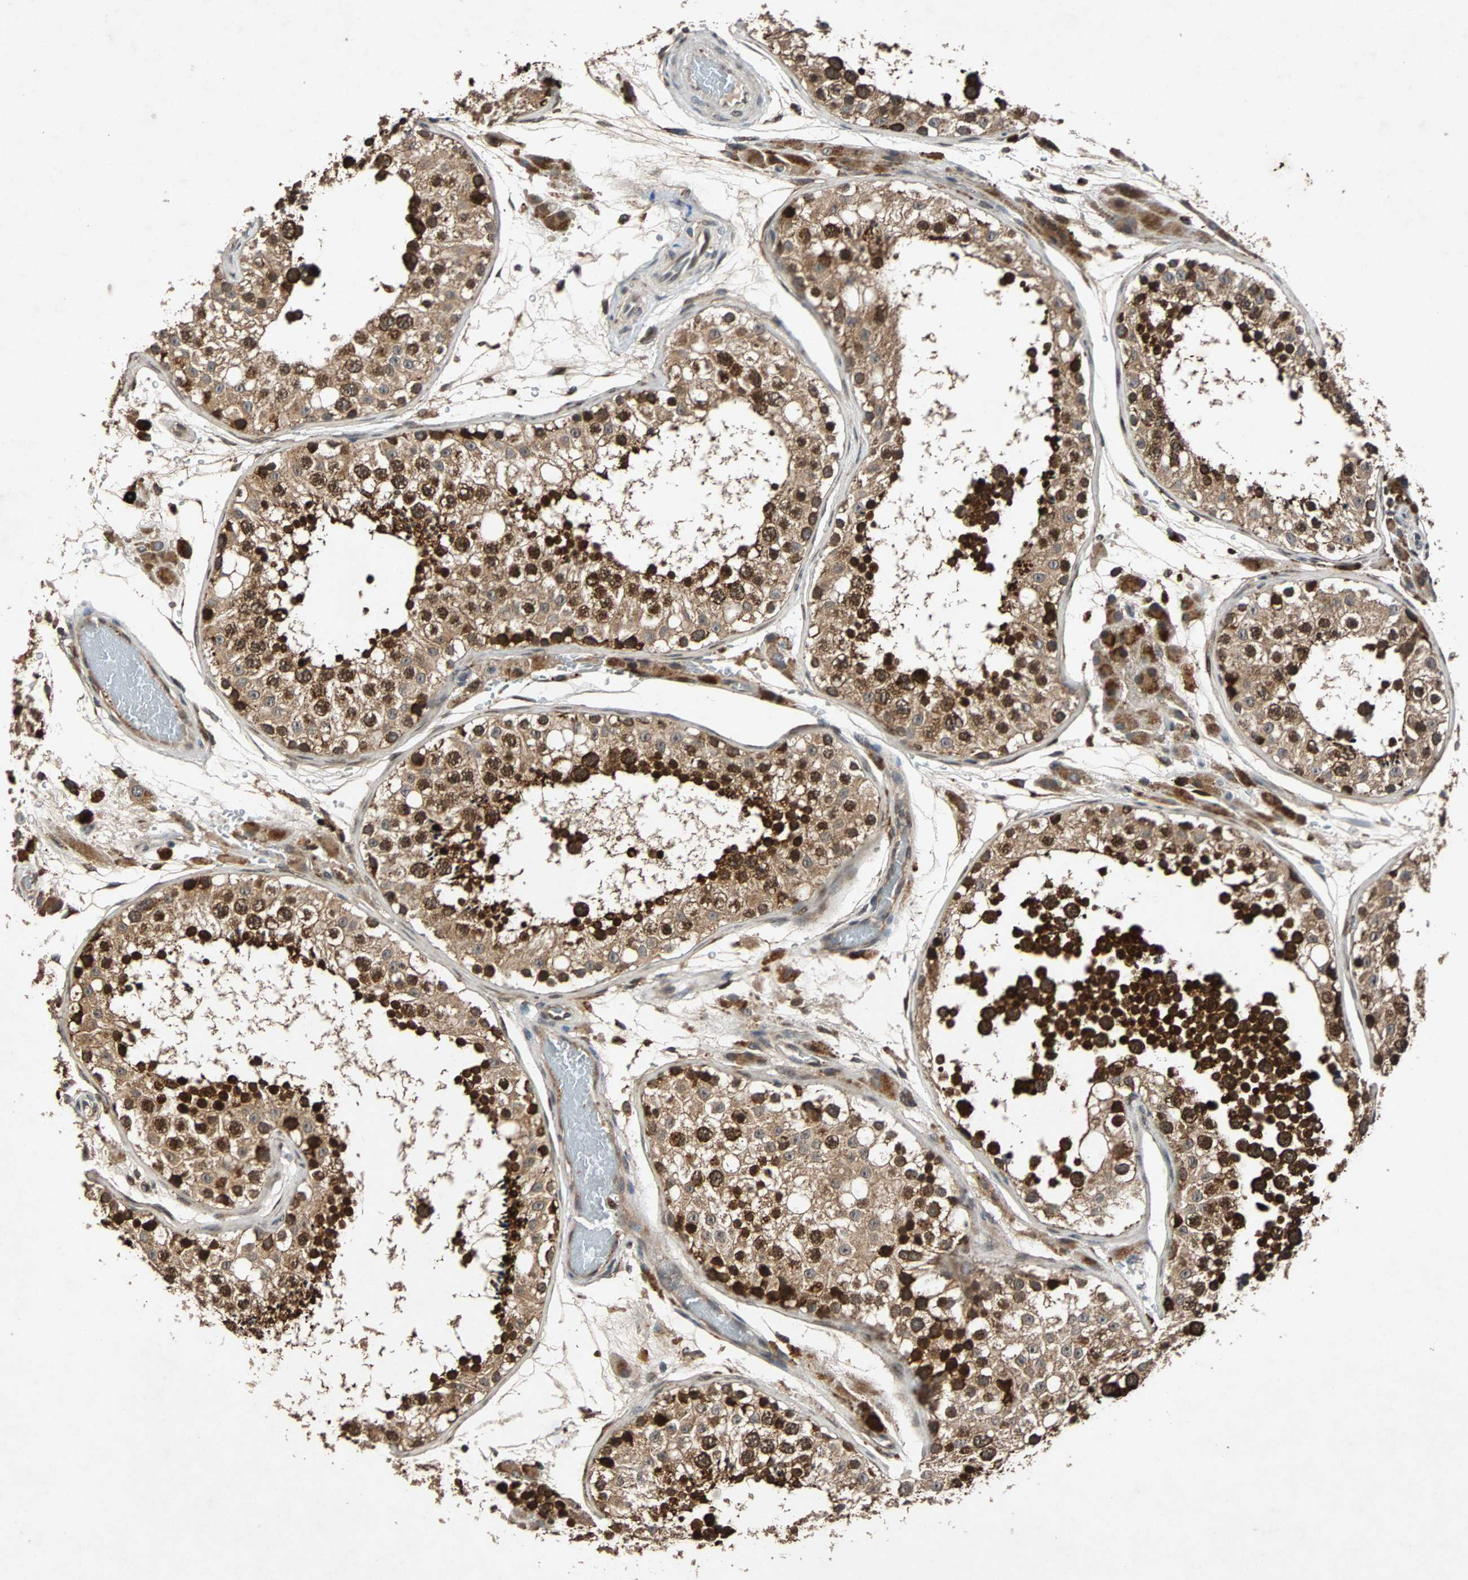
{"staining": {"intensity": "strong", "quantity": ">75%", "location": "cytoplasmic/membranous,nuclear"}, "tissue": "testis", "cell_type": "Cells in seminiferous ducts", "image_type": "normal", "snomed": [{"axis": "morphology", "description": "Normal tissue, NOS"}, {"axis": "topography", "description": "Testis"}], "caption": "High-magnification brightfield microscopy of normal testis stained with DAB (brown) and counterstained with hematoxylin (blue). cells in seminiferous ducts exhibit strong cytoplasmic/membranous,nuclear staining is seen in about>75% of cells.", "gene": "USP31", "patient": {"sex": "male", "age": 26}}